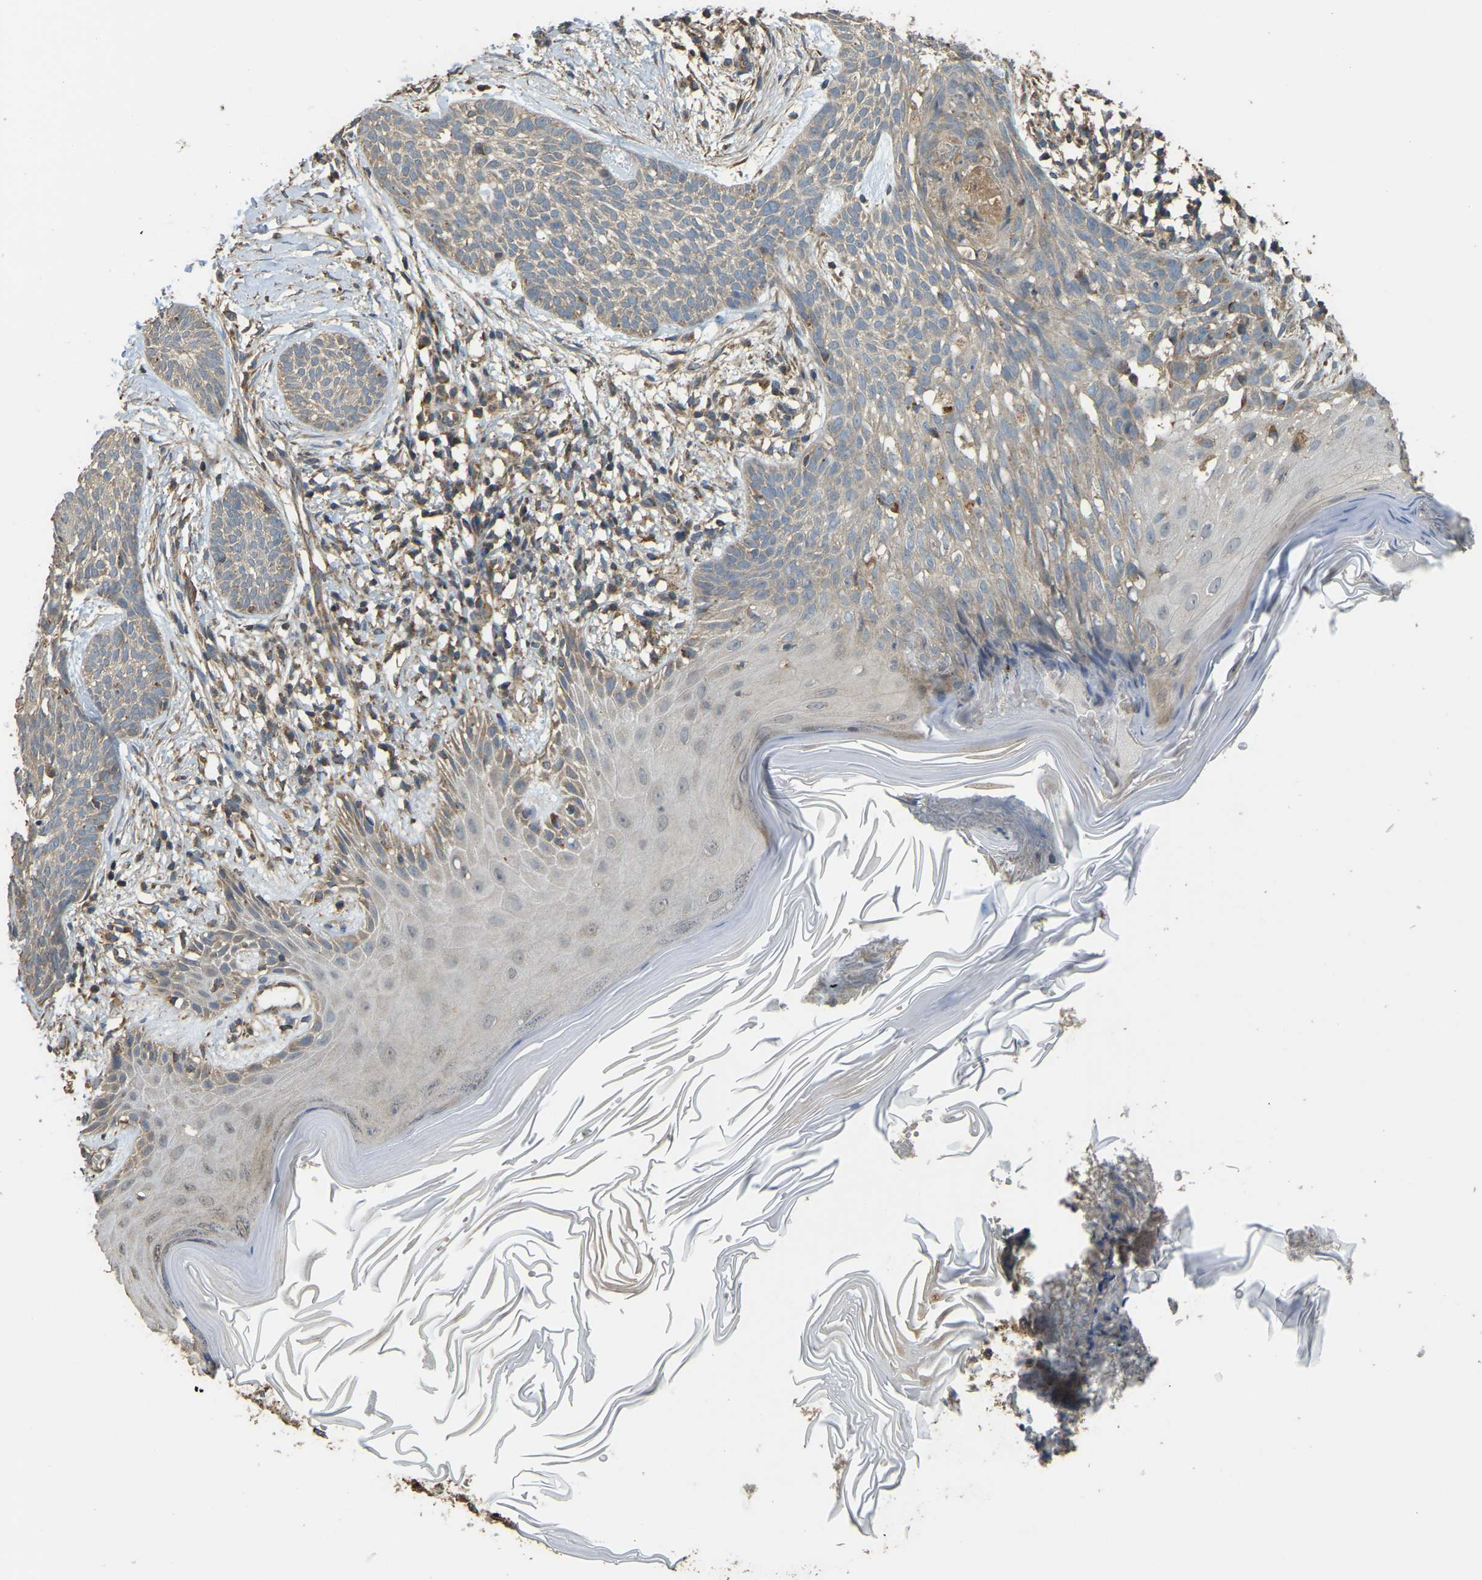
{"staining": {"intensity": "moderate", "quantity": "<25%", "location": "cytoplasmic/membranous"}, "tissue": "skin cancer", "cell_type": "Tumor cells", "image_type": "cancer", "snomed": [{"axis": "morphology", "description": "Basal cell carcinoma"}, {"axis": "topography", "description": "Skin"}], "caption": "A low amount of moderate cytoplasmic/membranous expression is appreciated in about <25% of tumor cells in skin cancer (basal cell carcinoma) tissue. The staining was performed using DAB to visualize the protein expression in brown, while the nuclei were stained in blue with hematoxylin (Magnification: 20x).", "gene": "GNG2", "patient": {"sex": "female", "age": 59}}